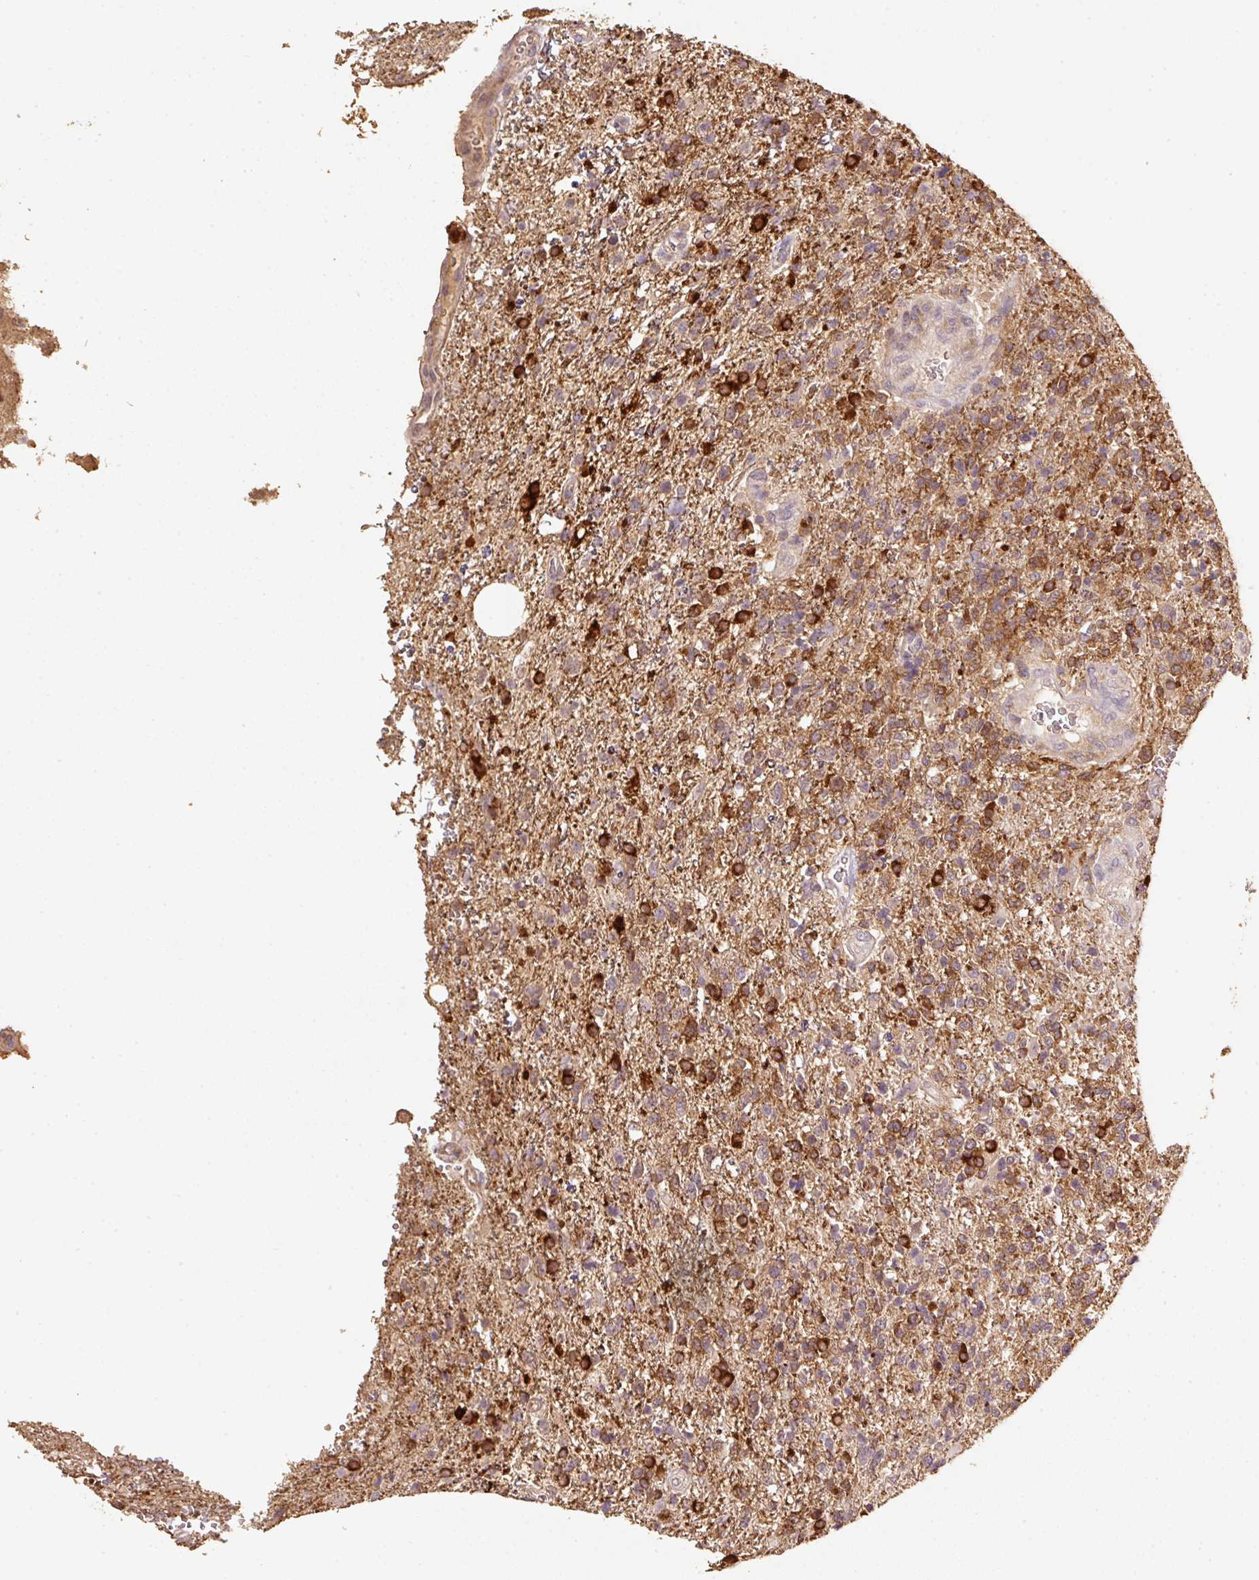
{"staining": {"intensity": "strong", "quantity": "25%-75%", "location": "cytoplasmic/membranous,nuclear"}, "tissue": "glioma", "cell_type": "Tumor cells", "image_type": "cancer", "snomed": [{"axis": "morphology", "description": "Glioma, malignant, High grade"}, {"axis": "topography", "description": "Brain"}], "caption": "Glioma stained for a protein (brown) displays strong cytoplasmic/membranous and nuclear positive staining in about 25%-75% of tumor cells.", "gene": "HERC2", "patient": {"sex": "male", "age": 56}}